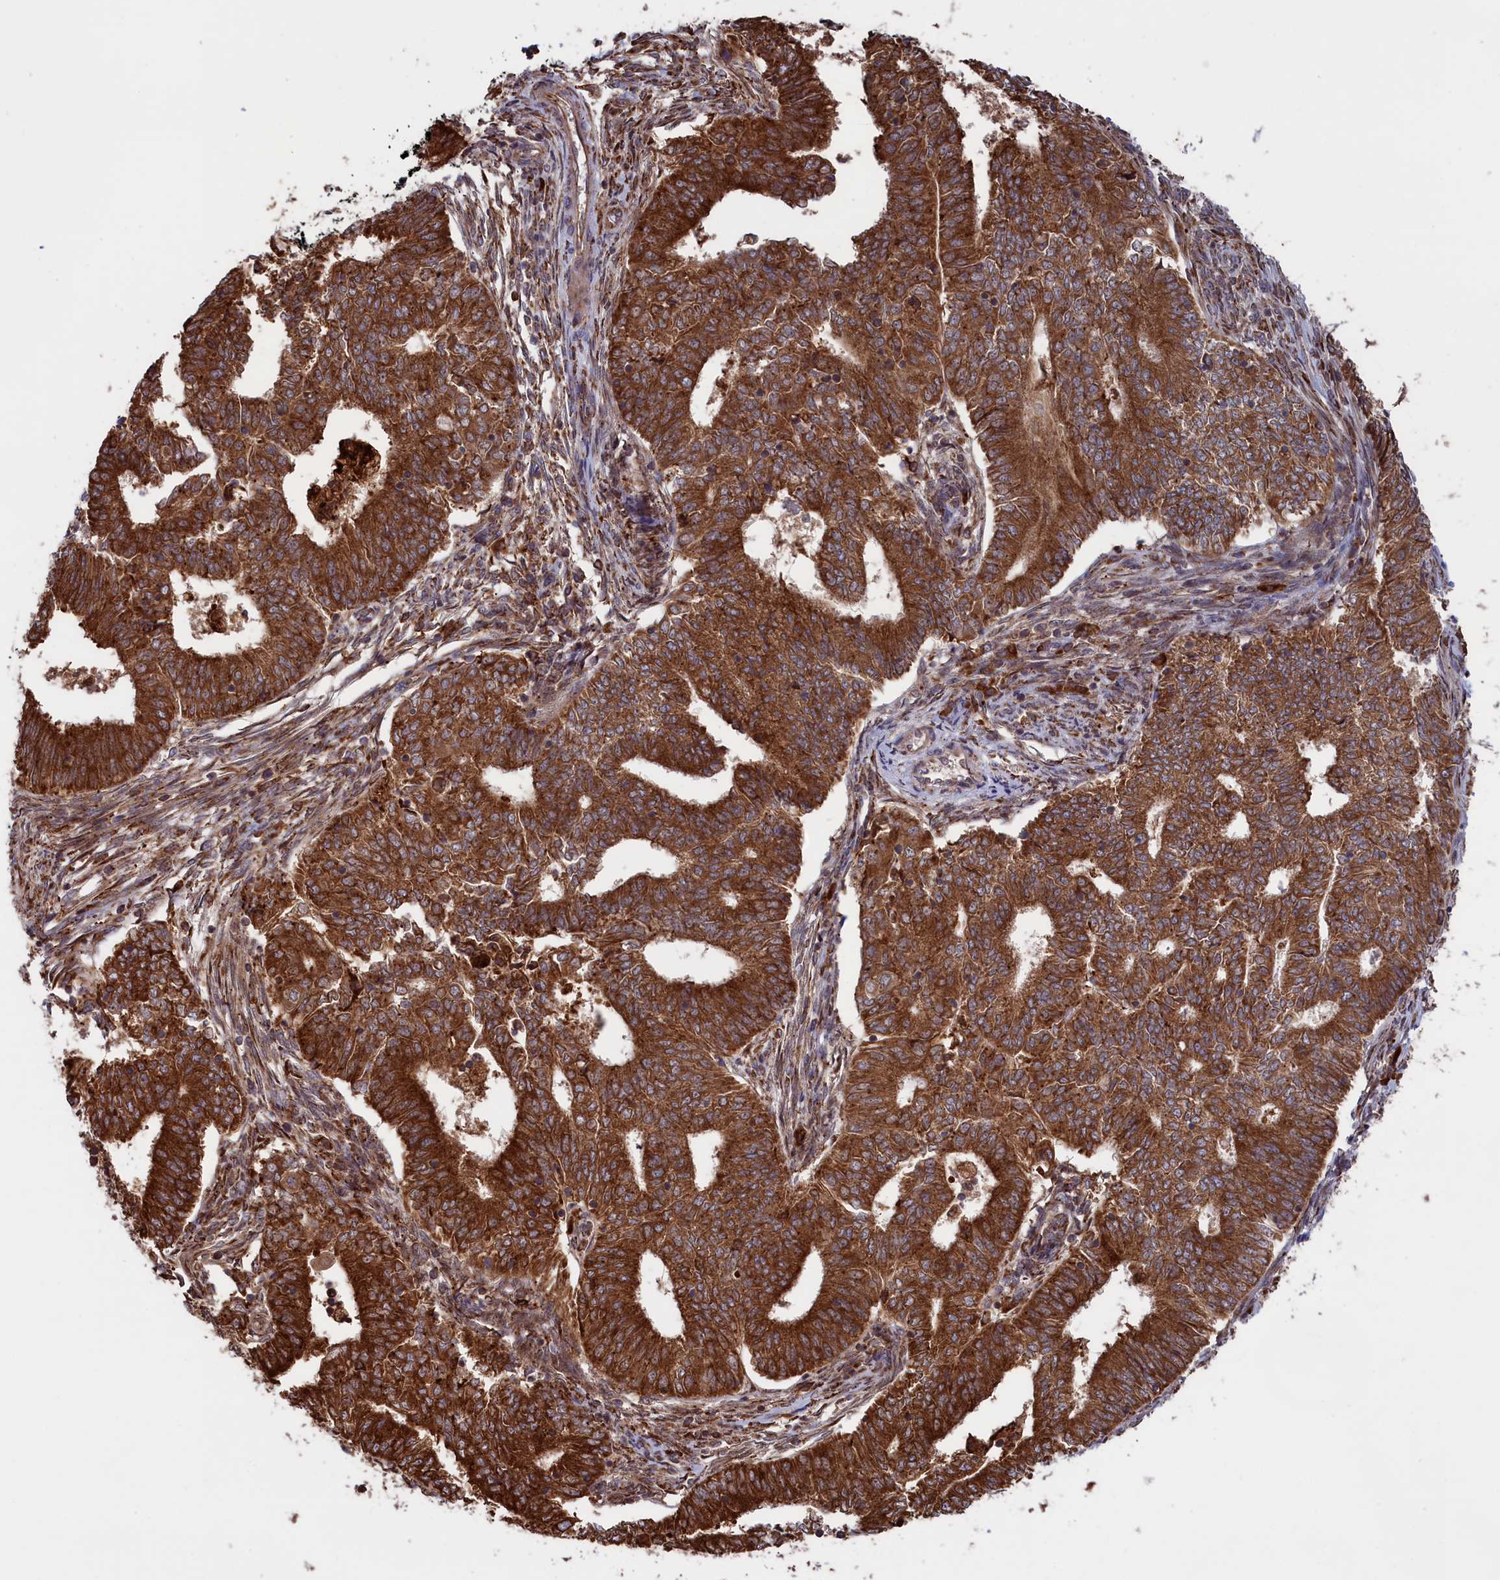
{"staining": {"intensity": "strong", "quantity": ">75%", "location": "cytoplasmic/membranous"}, "tissue": "endometrial cancer", "cell_type": "Tumor cells", "image_type": "cancer", "snomed": [{"axis": "morphology", "description": "Adenocarcinoma, NOS"}, {"axis": "topography", "description": "Endometrium"}], "caption": "Protein expression analysis of human endometrial adenocarcinoma reveals strong cytoplasmic/membranous expression in about >75% of tumor cells. (IHC, brightfield microscopy, high magnification).", "gene": "PLA2G4C", "patient": {"sex": "female", "age": 62}}